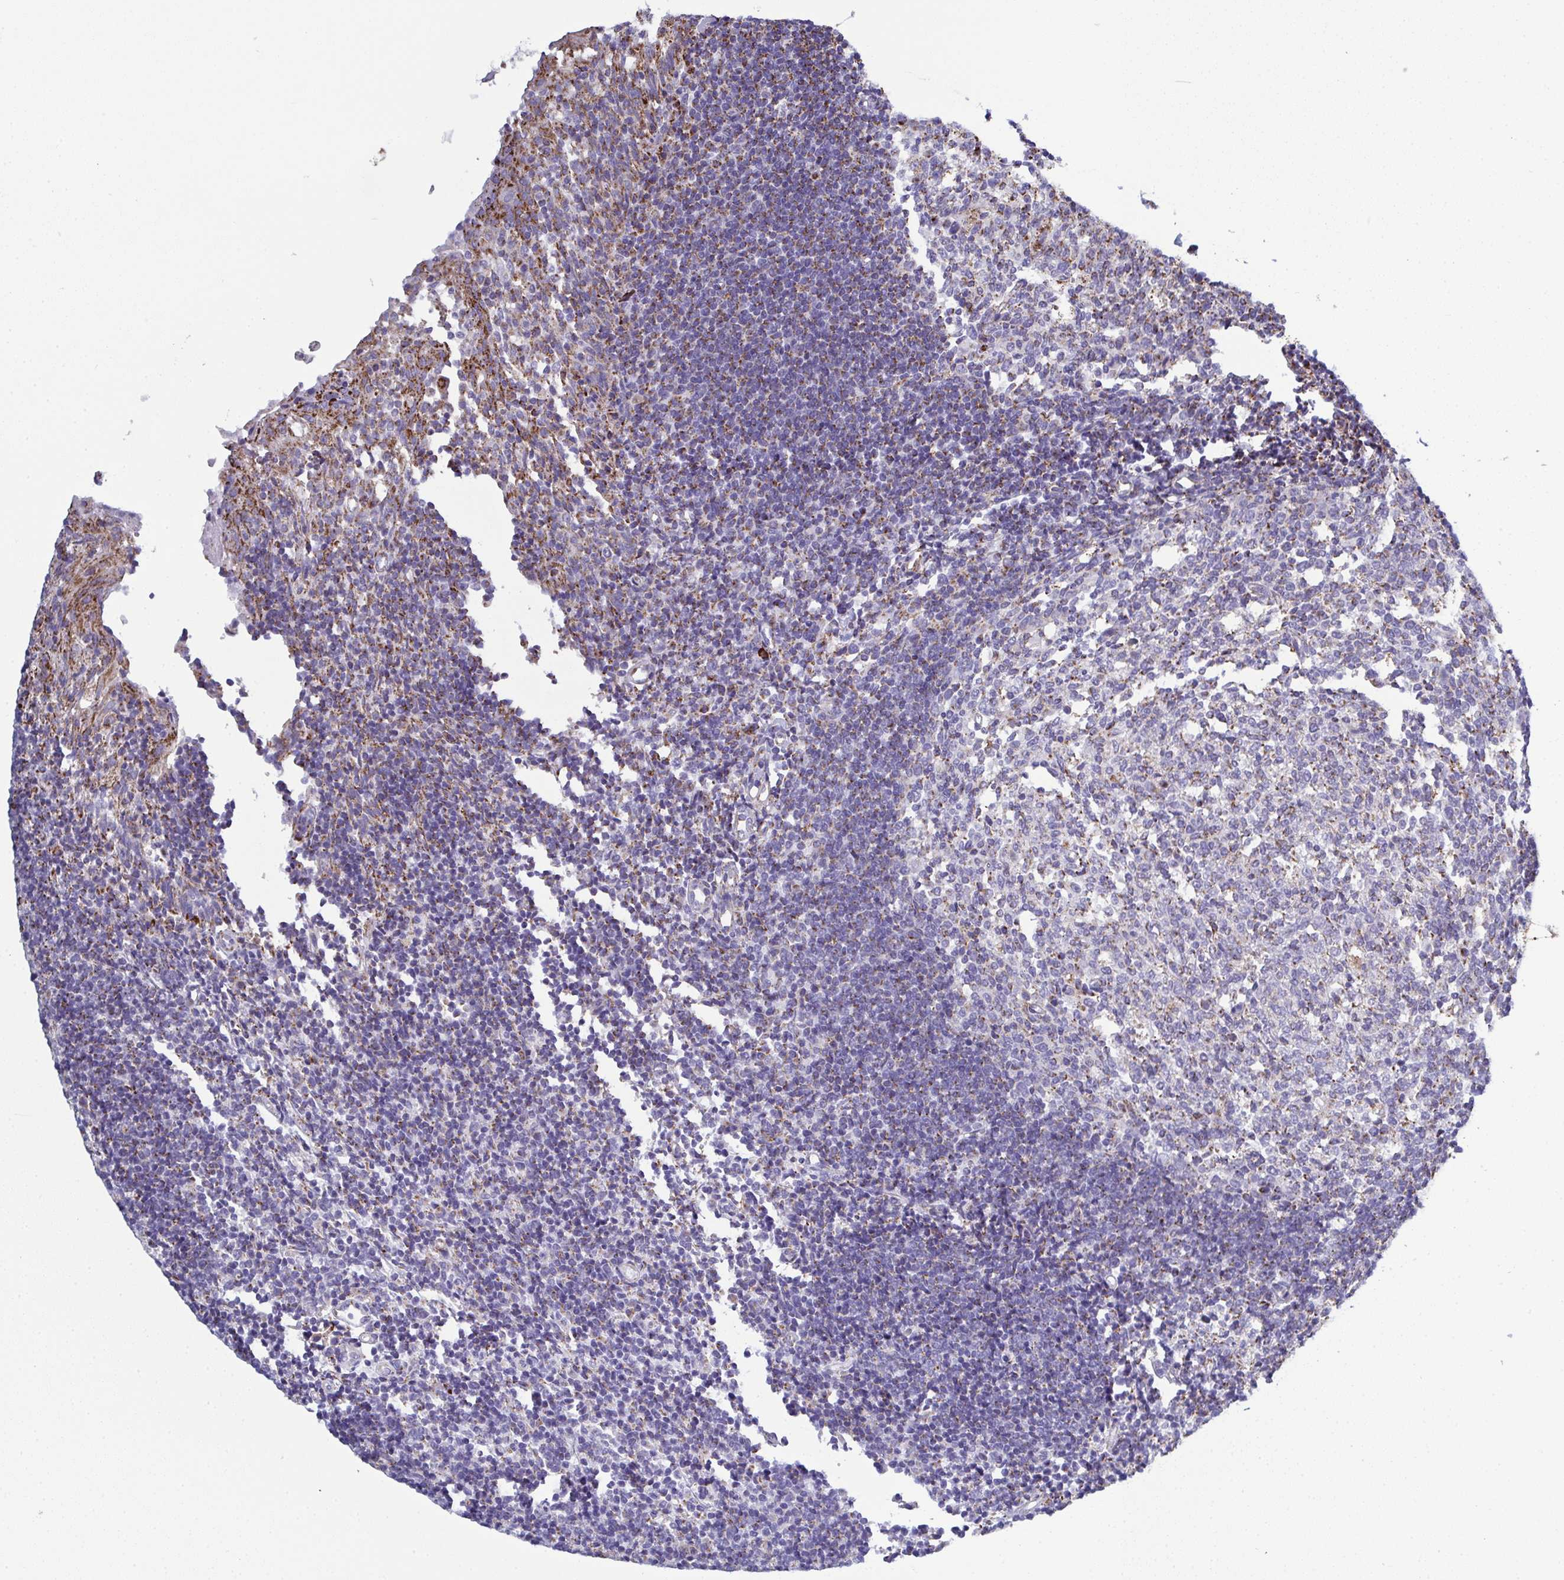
{"staining": {"intensity": "moderate", "quantity": "<25%", "location": "cytoplasmic/membranous"}, "tissue": "tonsil", "cell_type": "Germinal center cells", "image_type": "normal", "snomed": [{"axis": "morphology", "description": "Normal tissue, NOS"}, {"axis": "topography", "description": "Tonsil"}], "caption": "IHC (DAB (3,3'-diaminobenzidine)) staining of benign human tonsil displays moderate cytoplasmic/membranous protein positivity in approximately <25% of germinal center cells. (DAB IHC, brown staining for protein, blue staining for nuclei).", "gene": "CSDE1", "patient": {"sex": "female", "age": 10}}